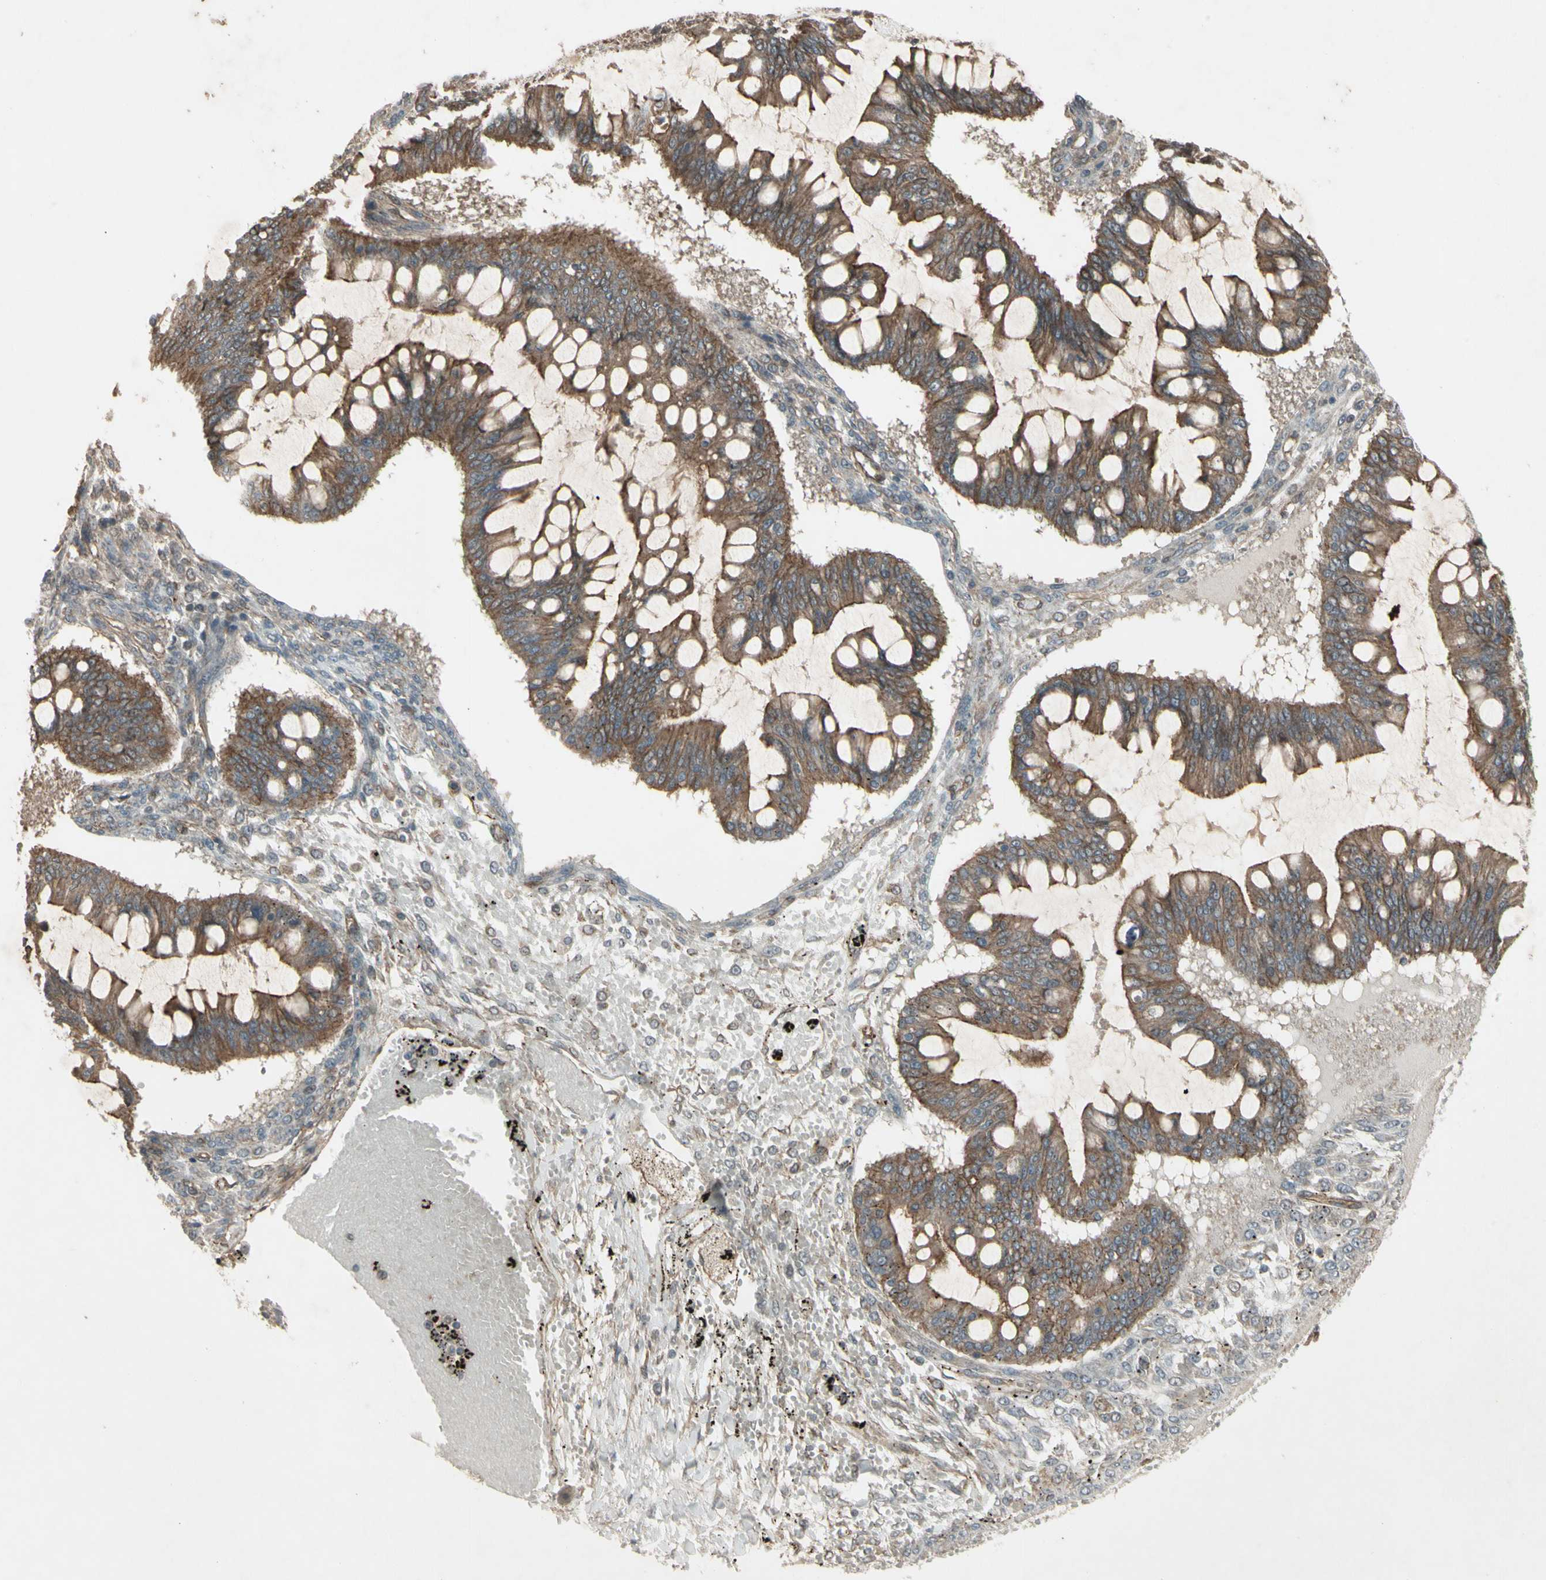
{"staining": {"intensity": "moderate", "quantity": ">75%", "location": "cytoplasmic/membranous"}, "tissue": "ovarian cancer", "cell_type": "Tumor cells", "image_type": "cancer", "snomed": [{"axis": "morphology", "description": "Cystadenocarcinoma, mucinous, NOS"}, {"axis": "topography", "description": "Ovary"}], "caption": "This image shows ovarian cancer stained with IHC to label a protein in brown. The cytoplasmic/membranous of tumor cells show moderate positivity for the protein. Nuclei are counter-stained blue.", "gene": "JAG1", "patient": {"sex": "female", "age": 73}}